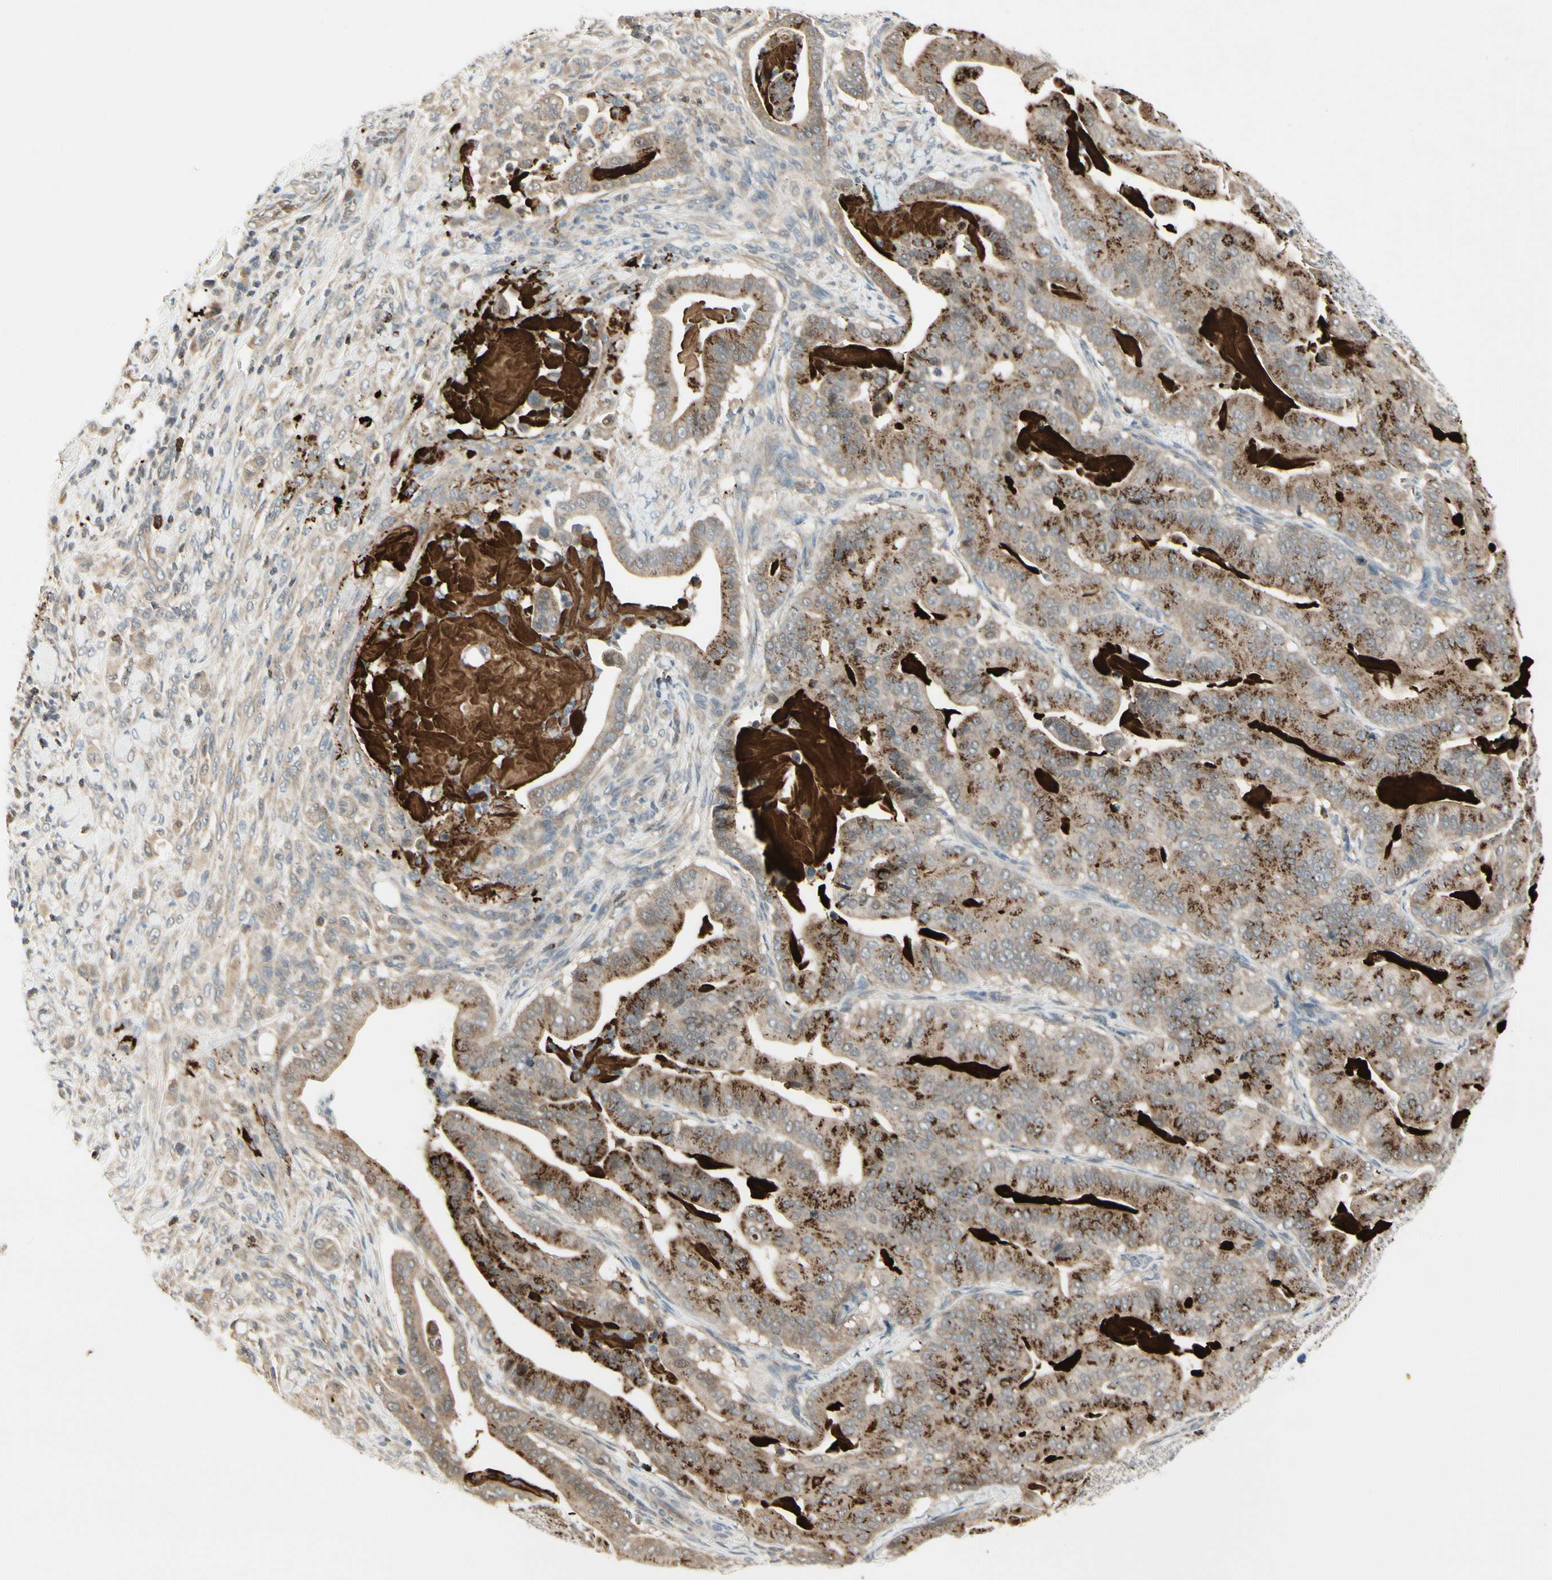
{"staining": {"intensity": "strong", "quantity": ">75%", "location": "cytoplasmic/membranous"}, "tissue": "pancreatic cancer", "cell_type": "Tumor cells", "image_type": "cancer", "snomed": [{"axis": "morphology", "description": "Adenocarcinoma, NOS"}, {"axis": "topography", "description": "Pancreas"}], "caption": "Pancreatic adenocarcinoma stained with immunohistochemistry reveals strong cytoplasmic/membranous expression in about >75% of tumor cells. Ihc stains the protein of interest in brown and the nuclei are stained blue.", "gene": "EVC", "patient": {"sex": "male", "age": 63}}